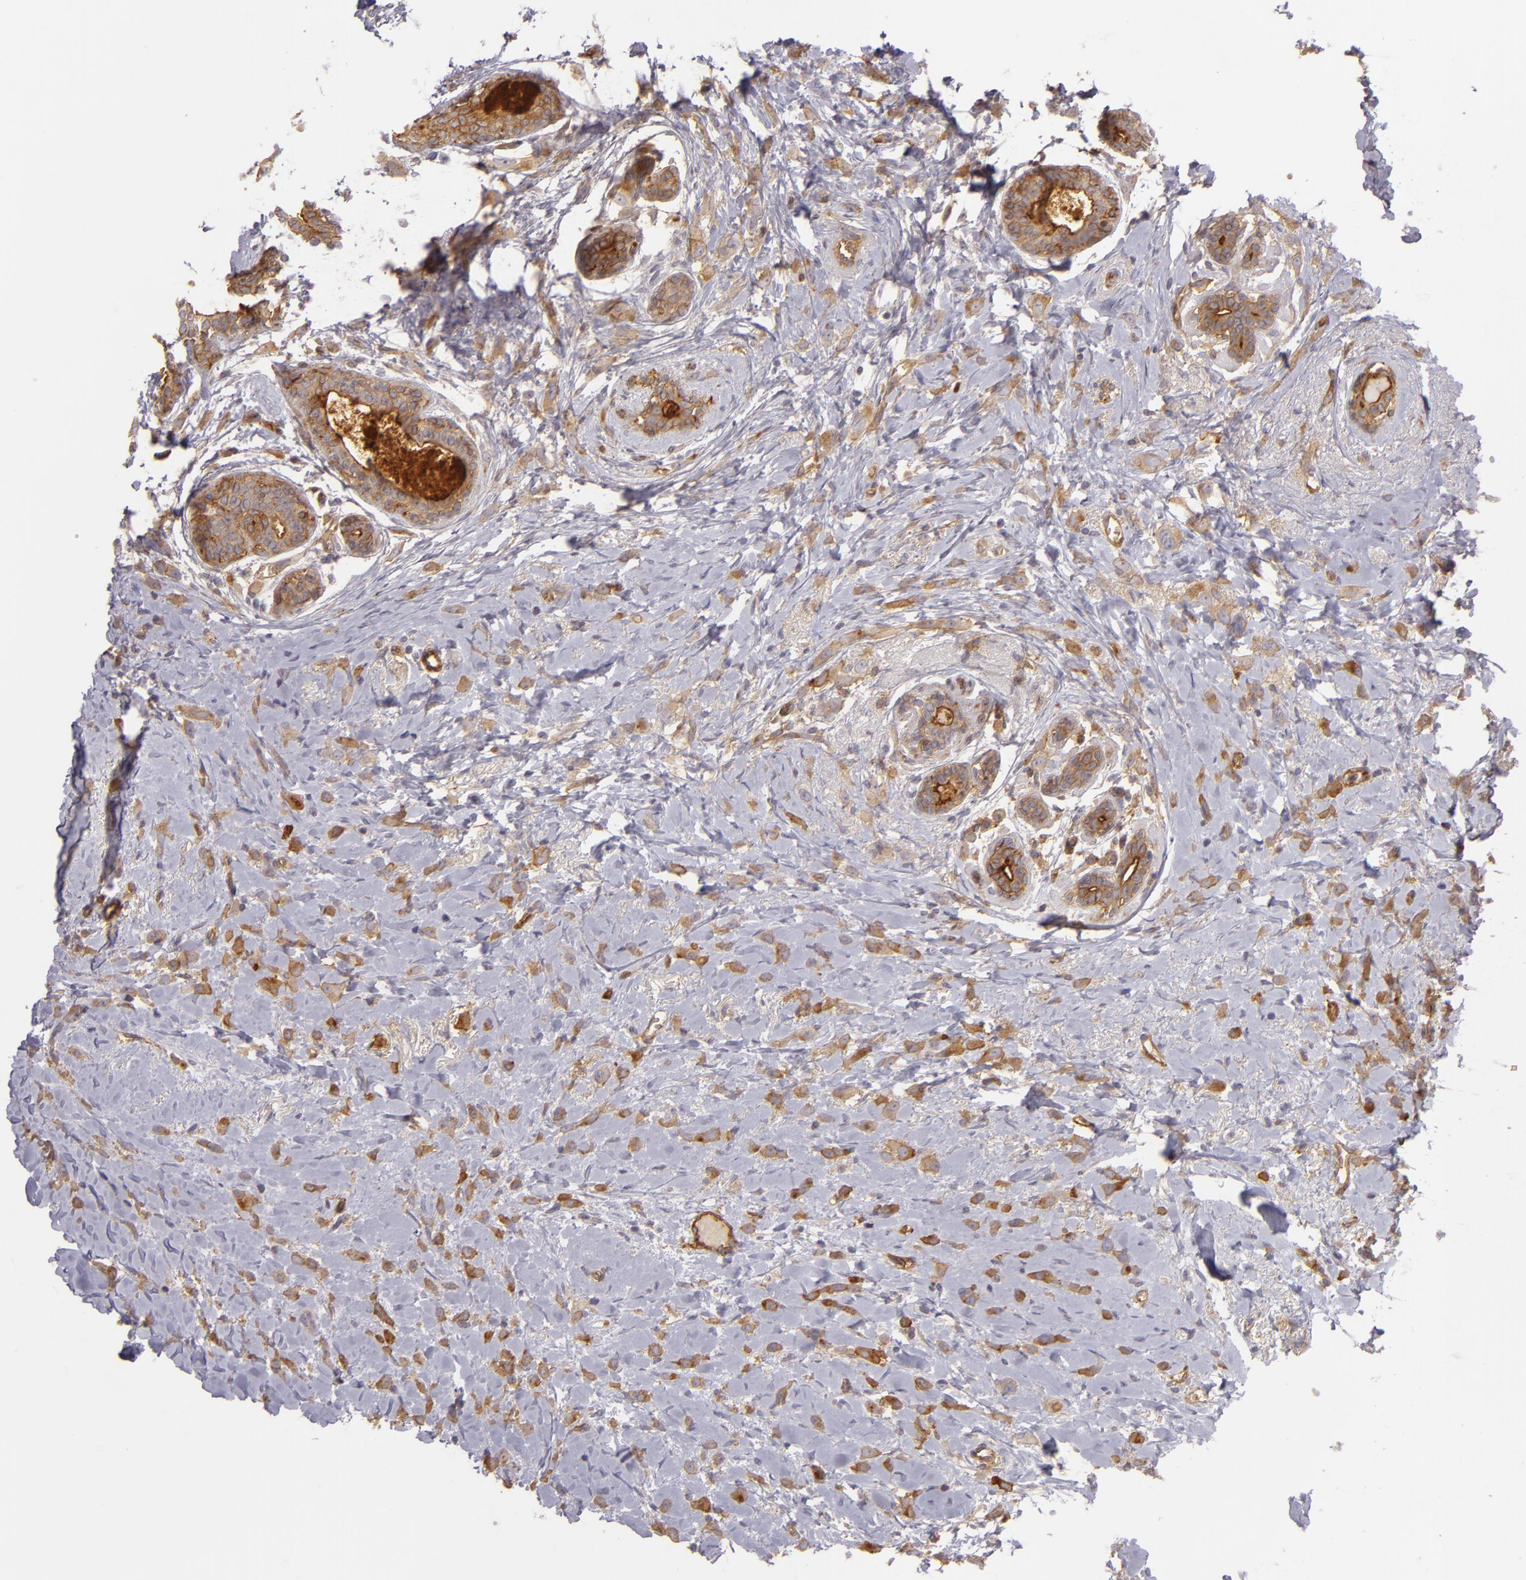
{"staining": {"intensity": "moderate", "quantity": ">75%", "location": "cytoplasmic/membranous"}, "tissue": "breast cancer", "cell_type": "Tumor cells", "image_type": "cancer", "snomed": [{"axis": "morphology", "description": "Lobular carcinoma"}, {"axis": "topography", "description": "Breast"}], "caption": "Human breast lobular carcinoma stained for a protein (brown) reveals moderate cytoplasmic/membranous positive staining in about >75% of tumor cells.", "gene": "CD59", "patient": {"sex": "female", "age": 57}}